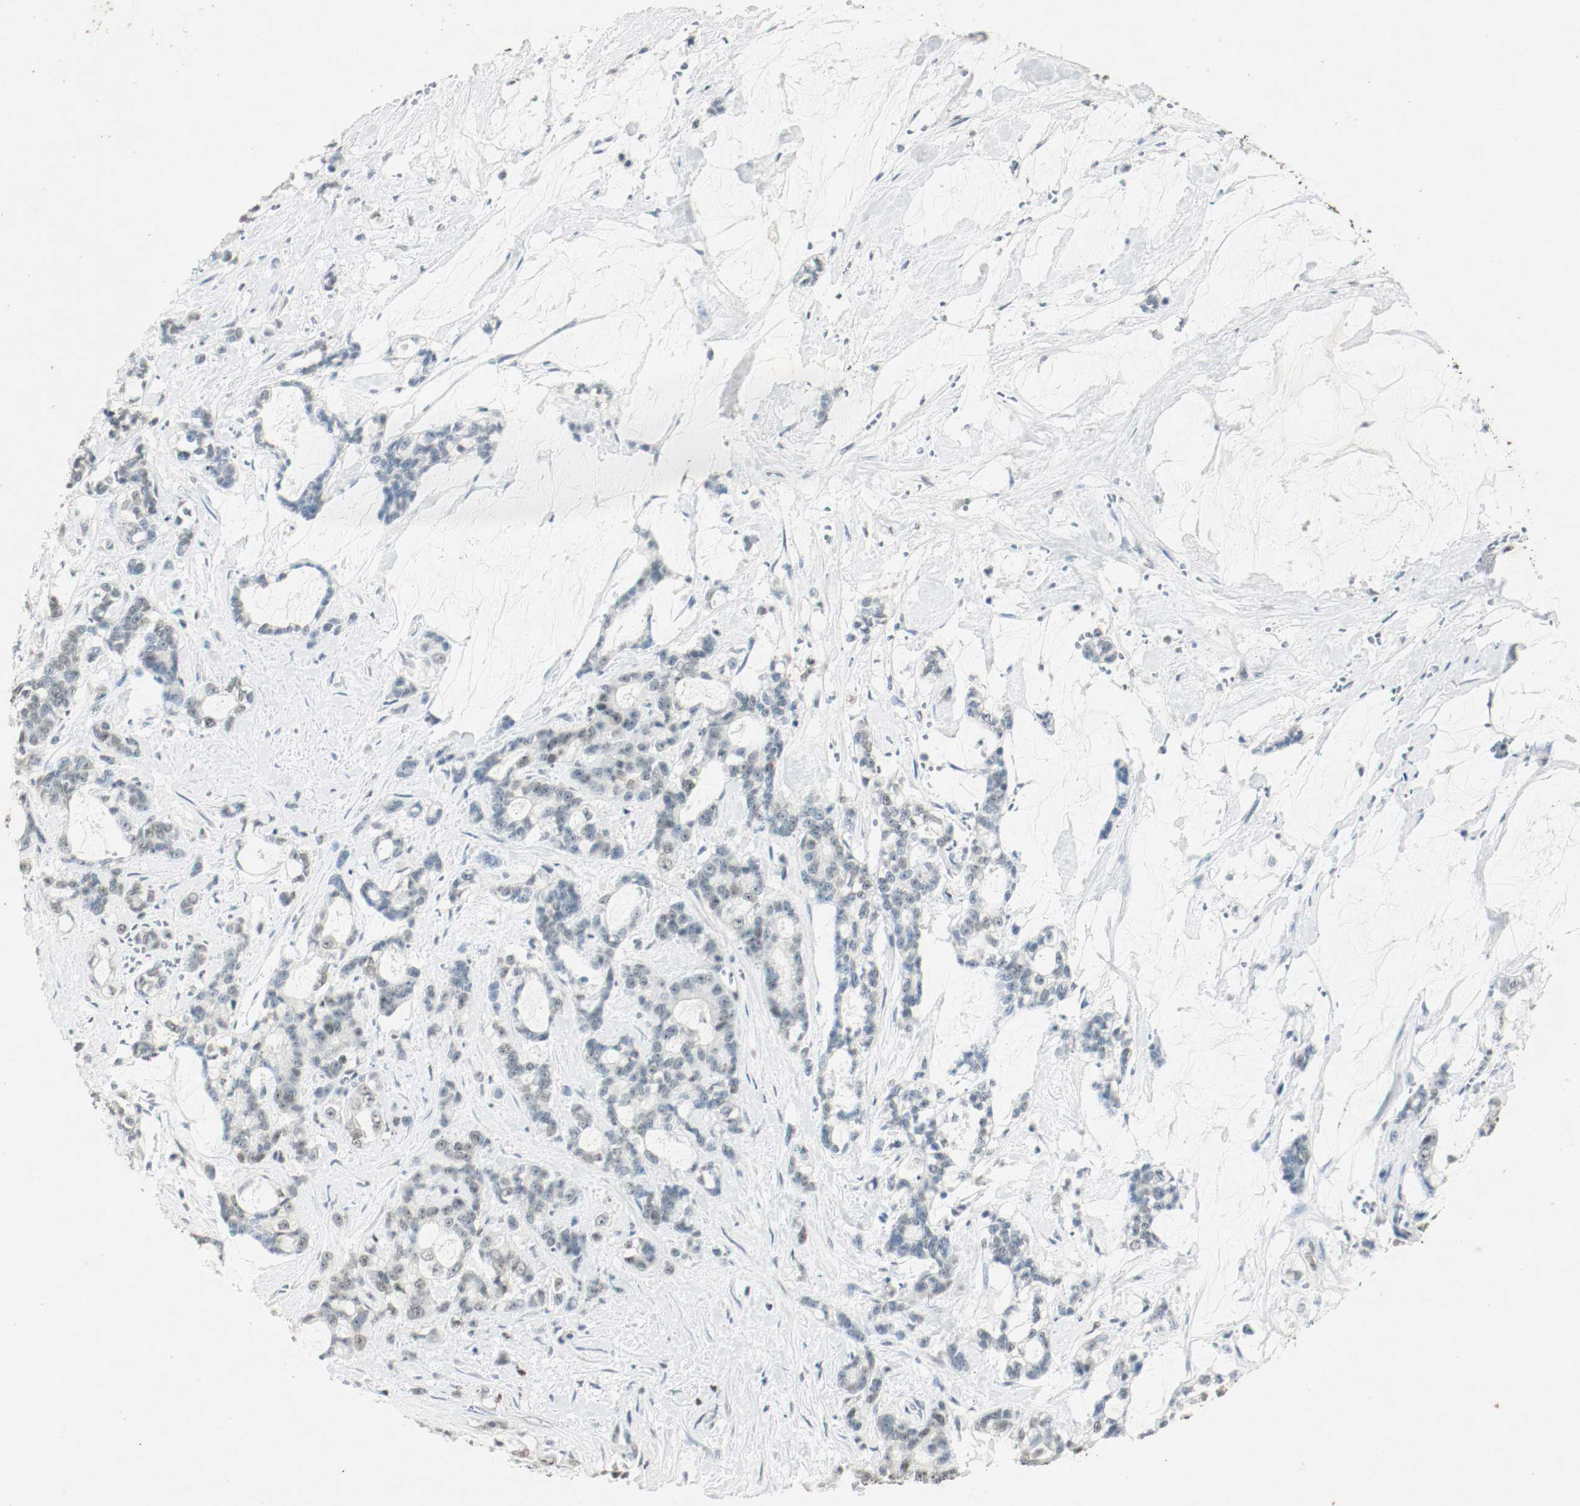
{"staining": {"intensity": "weak", "quantity": "<25%", "location": "nuclear"}, "tissue": "pancreatic cancer", "cell_type": "Tumor cells", "image_type": "cancer", "snomed": [{"axis": "morphology", "description": "Adenocarcinoma, NOS"}, {"axis": "topography", "description": "Pancreas"}], "caption": "Tumor cells show no significant protein staining in pancreatic adenocarcinoma. Nuclei are stained in blue.", "gene": "DNMT1", "patient": {"sex": "female", "age": 73}}